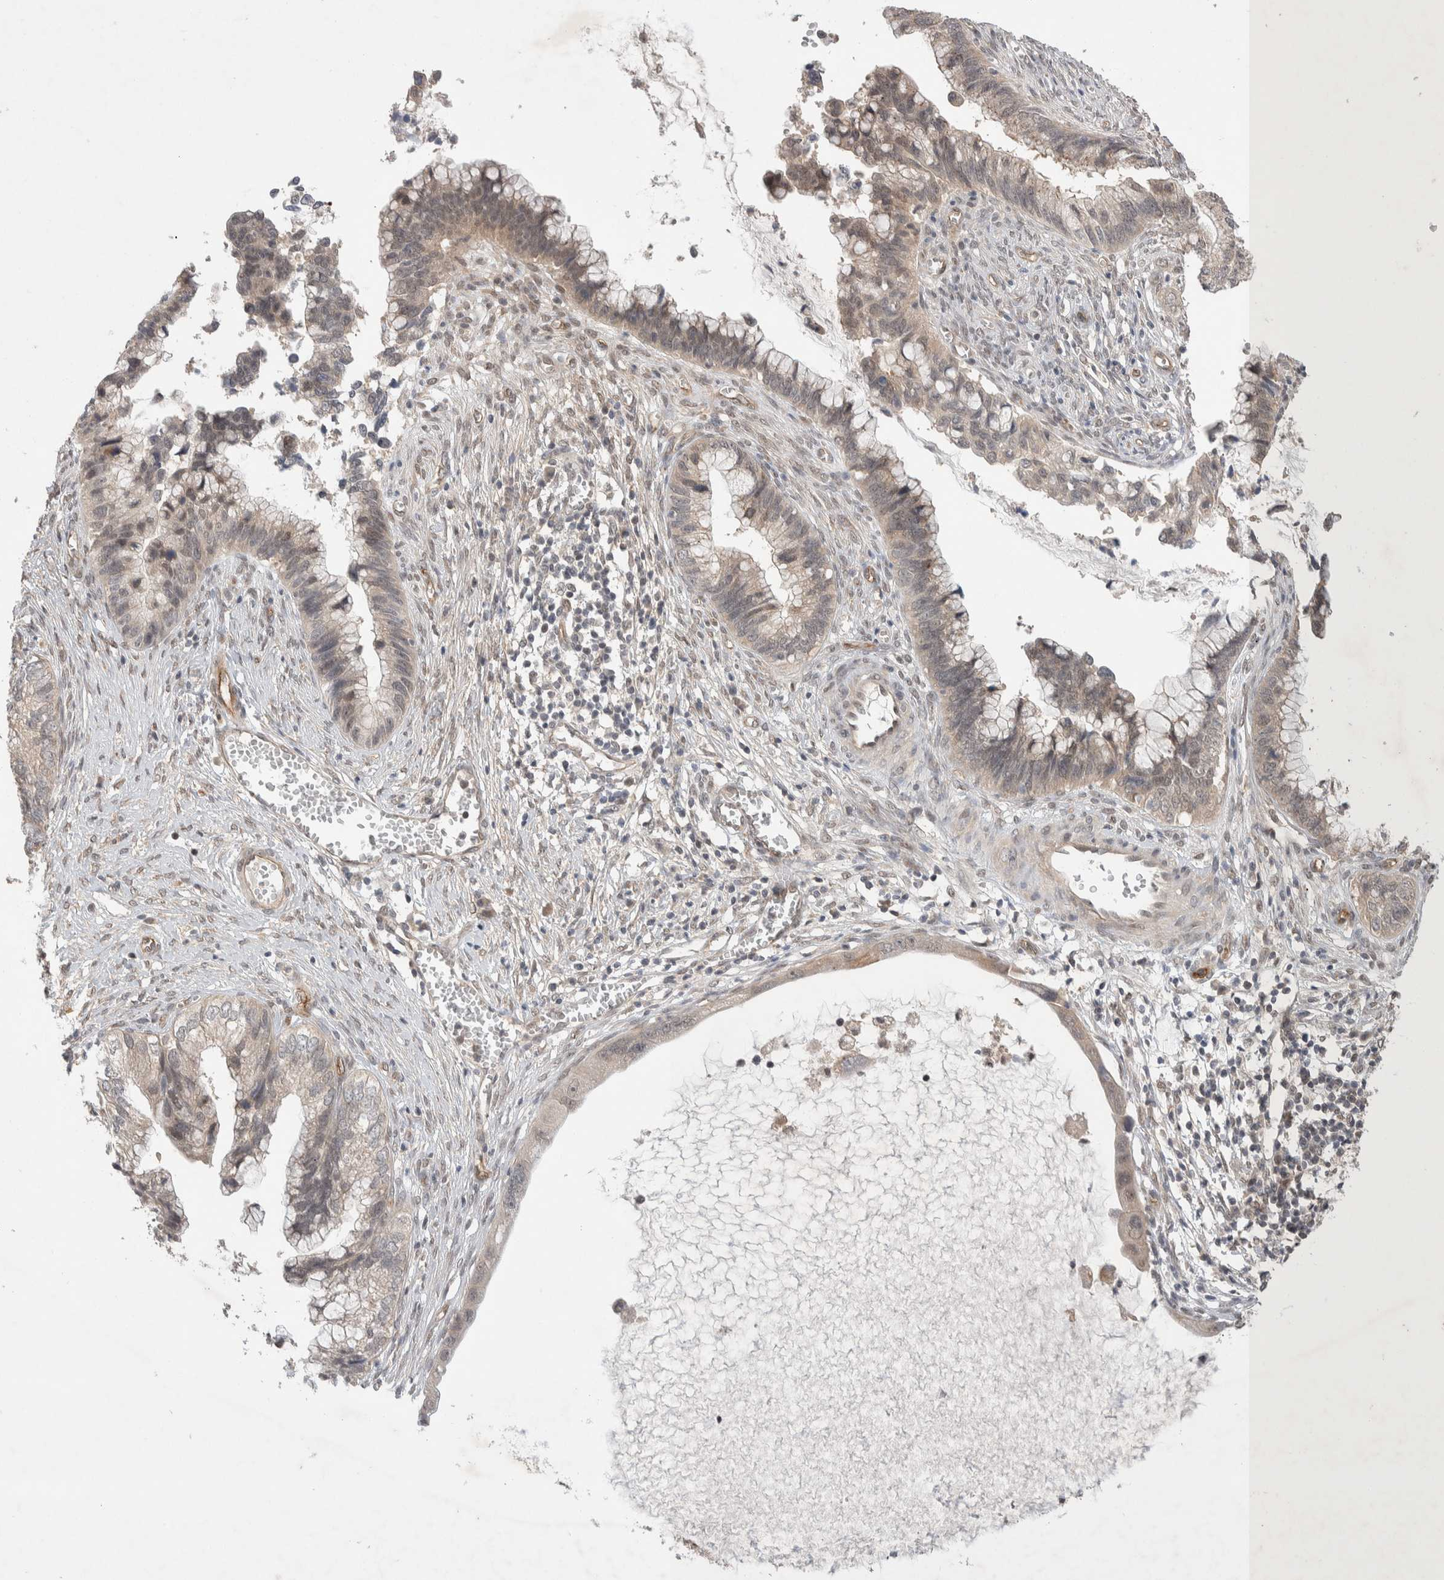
{"staining": {"intensity": "weak", "quantity": "25%-75%", "location": "cytoplasmic/membranous"}, "tissue": "cervical cancer", "cell_type": "Tumor cells", "image_type": "cancer", "snomed": [{"axis": "morphology", "description": "Adenocarcinoma, NOS"}, {"axis": "topography", "description": "Cervix"}], "caption": "Protein staining of cervical cancer tissue shows weak cytoplasmic/membranous positivity in about 25%-75% of tumor cells. Using DAB (3,3'-diaminobenzidine) (brown) and hematoxylin (blue) stains, captured at high magnification using brightfield microscopy.", "gene": "ZNF704", "patient": {"sex": "female", "age": 44}}